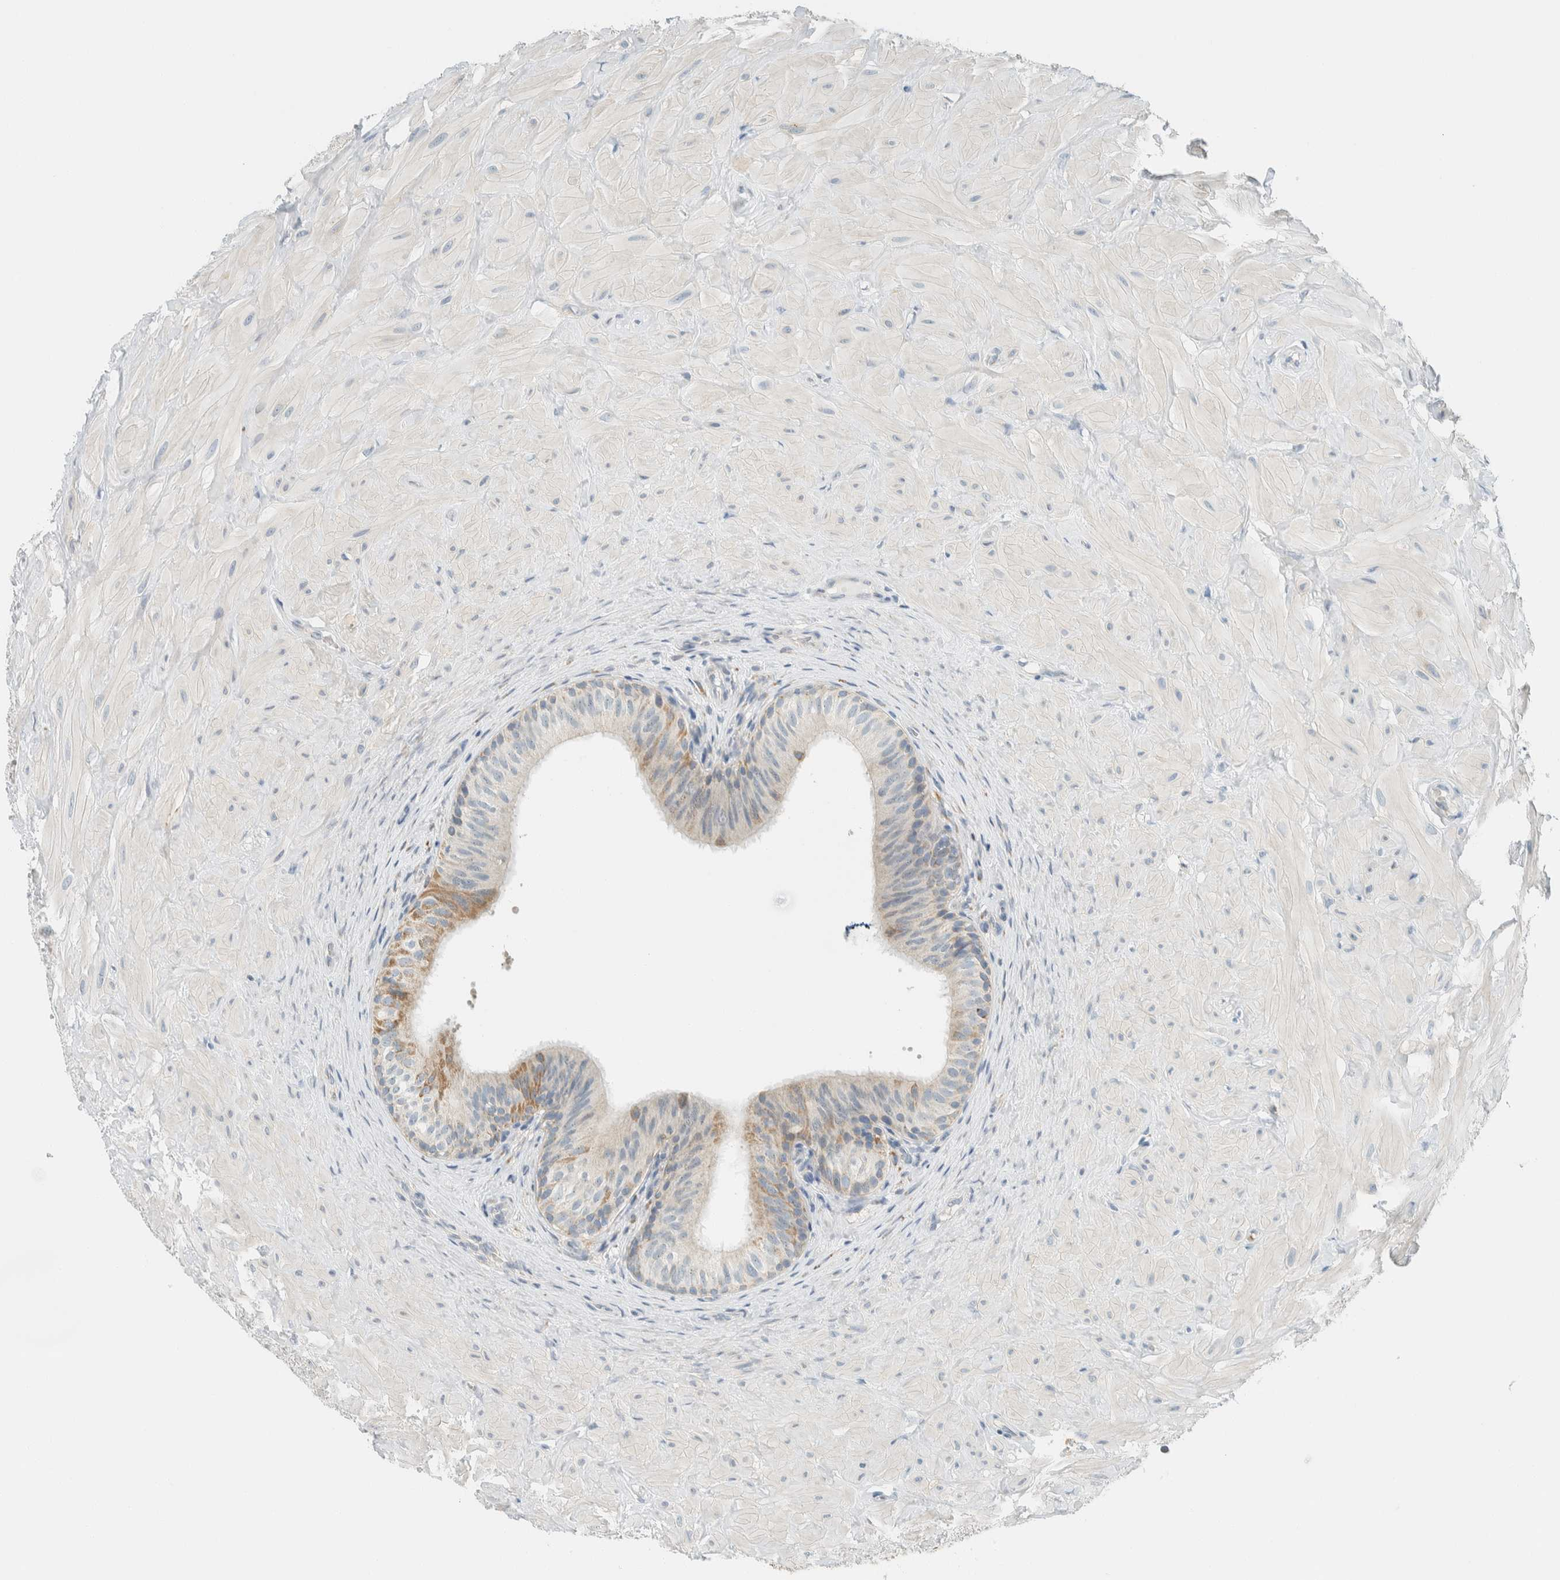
{"staining": {"intensity": "moderate", "quantity": "<25%", "location": "cytoplasmic/membranous"}, "tissue": "epididymis", "cell_type": "Glandular cells", "image_type": "normal", "snomed": [{"axis": "morphology", "description": "Normal tissue, NOS"}, {"axis": "topography", "description": "Soft tissue"}, {"axis": "topography", "description": "Epididymis"}], "caption": "This micrograph exhibits IHC staining of benign epididymis, with low moderate cytoplasmic/membranous staining in about <25% of glandular cells.", "gene": "AARSD1", "patient": {"sex": "male", "age": 26}}